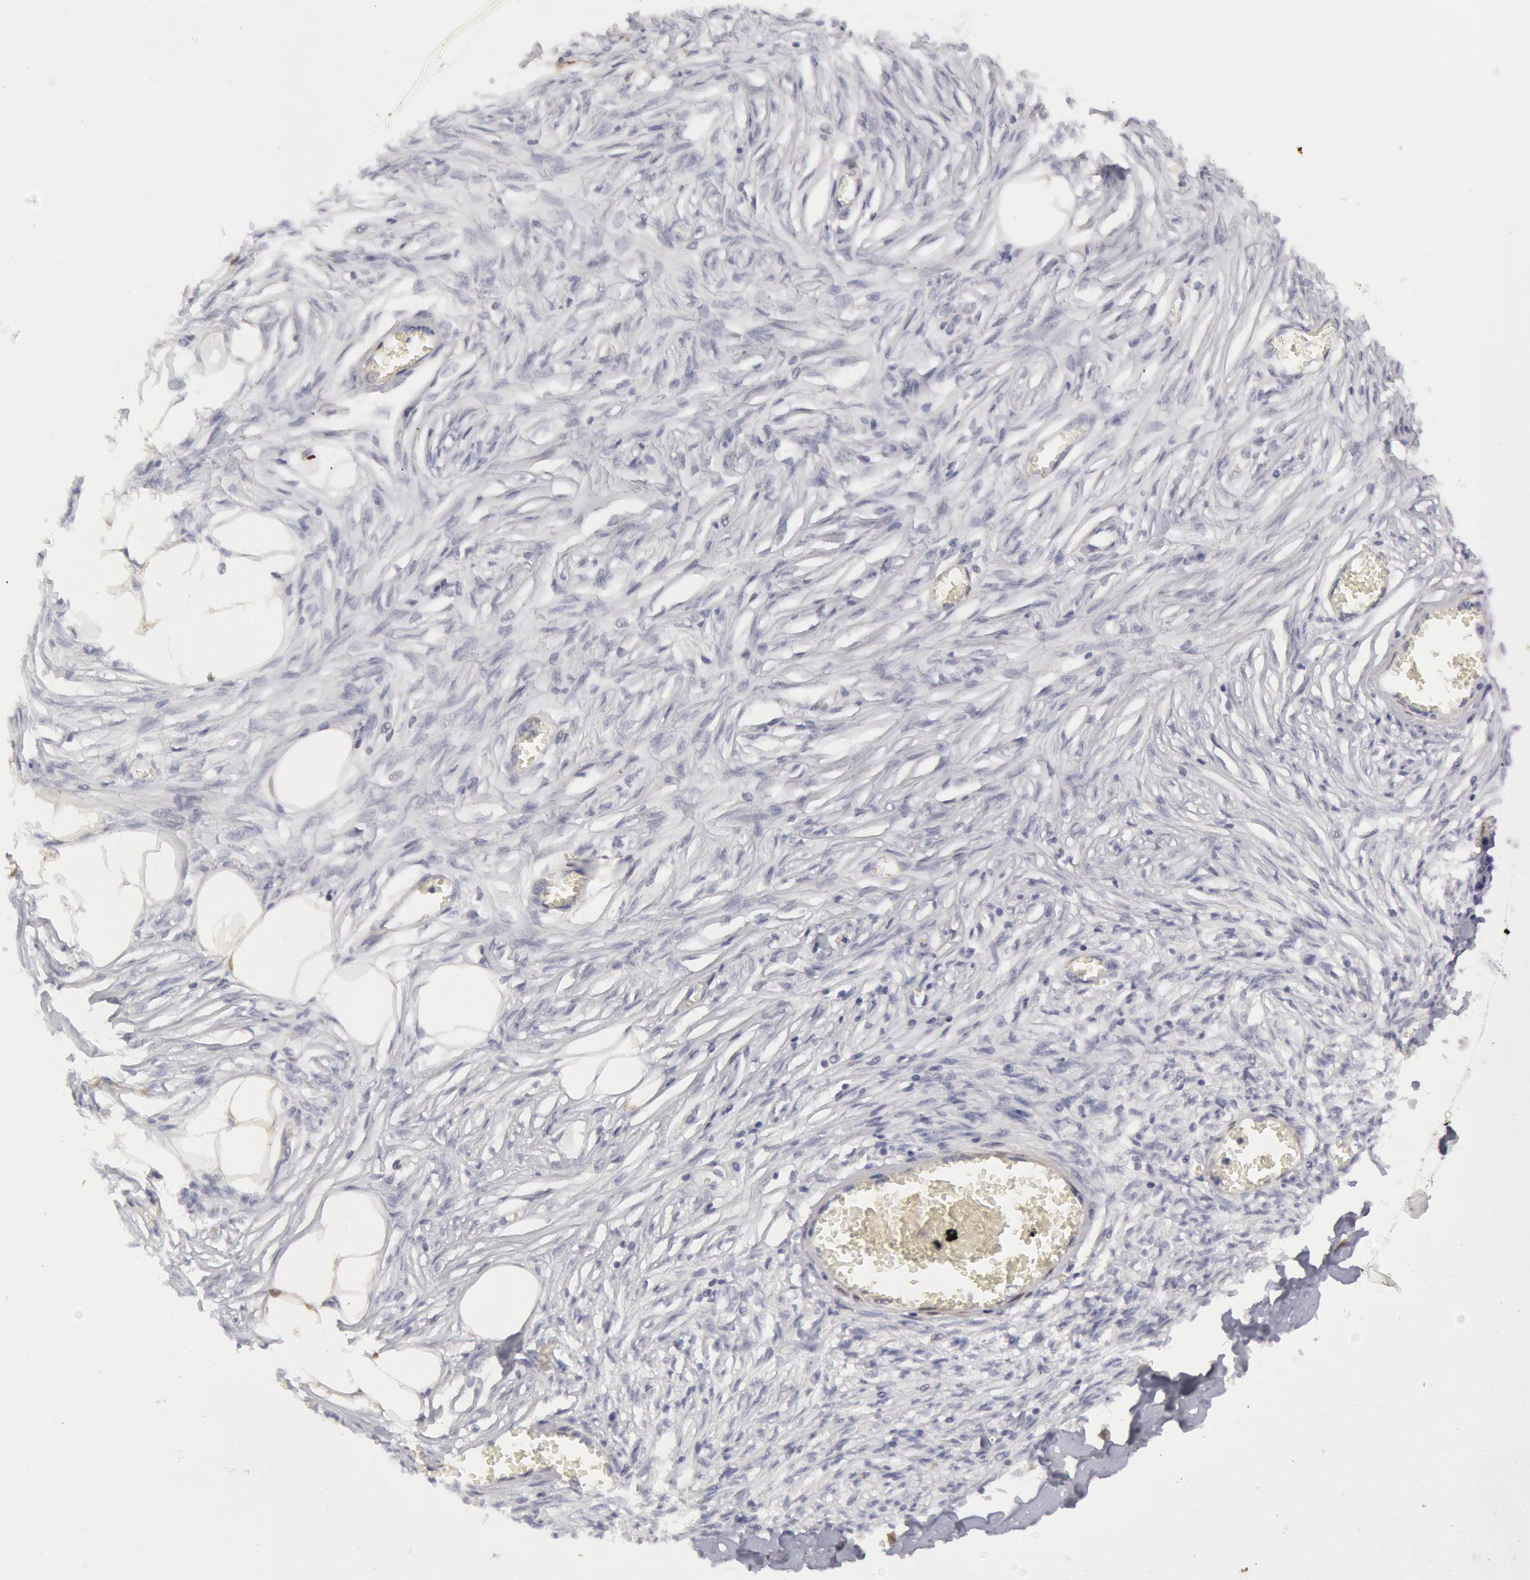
{"staining": {"intensity": "moderate", "quantity": ">75%", "location": "cytoplasmic/membranous"}, "tissue": "adipose tissue", "cell_type": "Adipocytes", "image_type": "normal", "snomed": [{"axis": "morphology", "description": "Normal tissue, NOS"}, {"axis": "morphology", "description": "Sarcoma, NOS"}, {"axis": "topography", "description": "Skin"}, {"axis": "topography", "description": "Soft tissue"}], "caption": "Adipose tissue stained for a protein displays moderate cytoplasmic/membranous positivity in adipocytes. The protein of interest is stained brown, and the nuclei are stained in blue (DAB IHC with brightfield microscopy, high magnification).", "gene": "FHL1", "patient": {"sex": "female", "age": 51}}